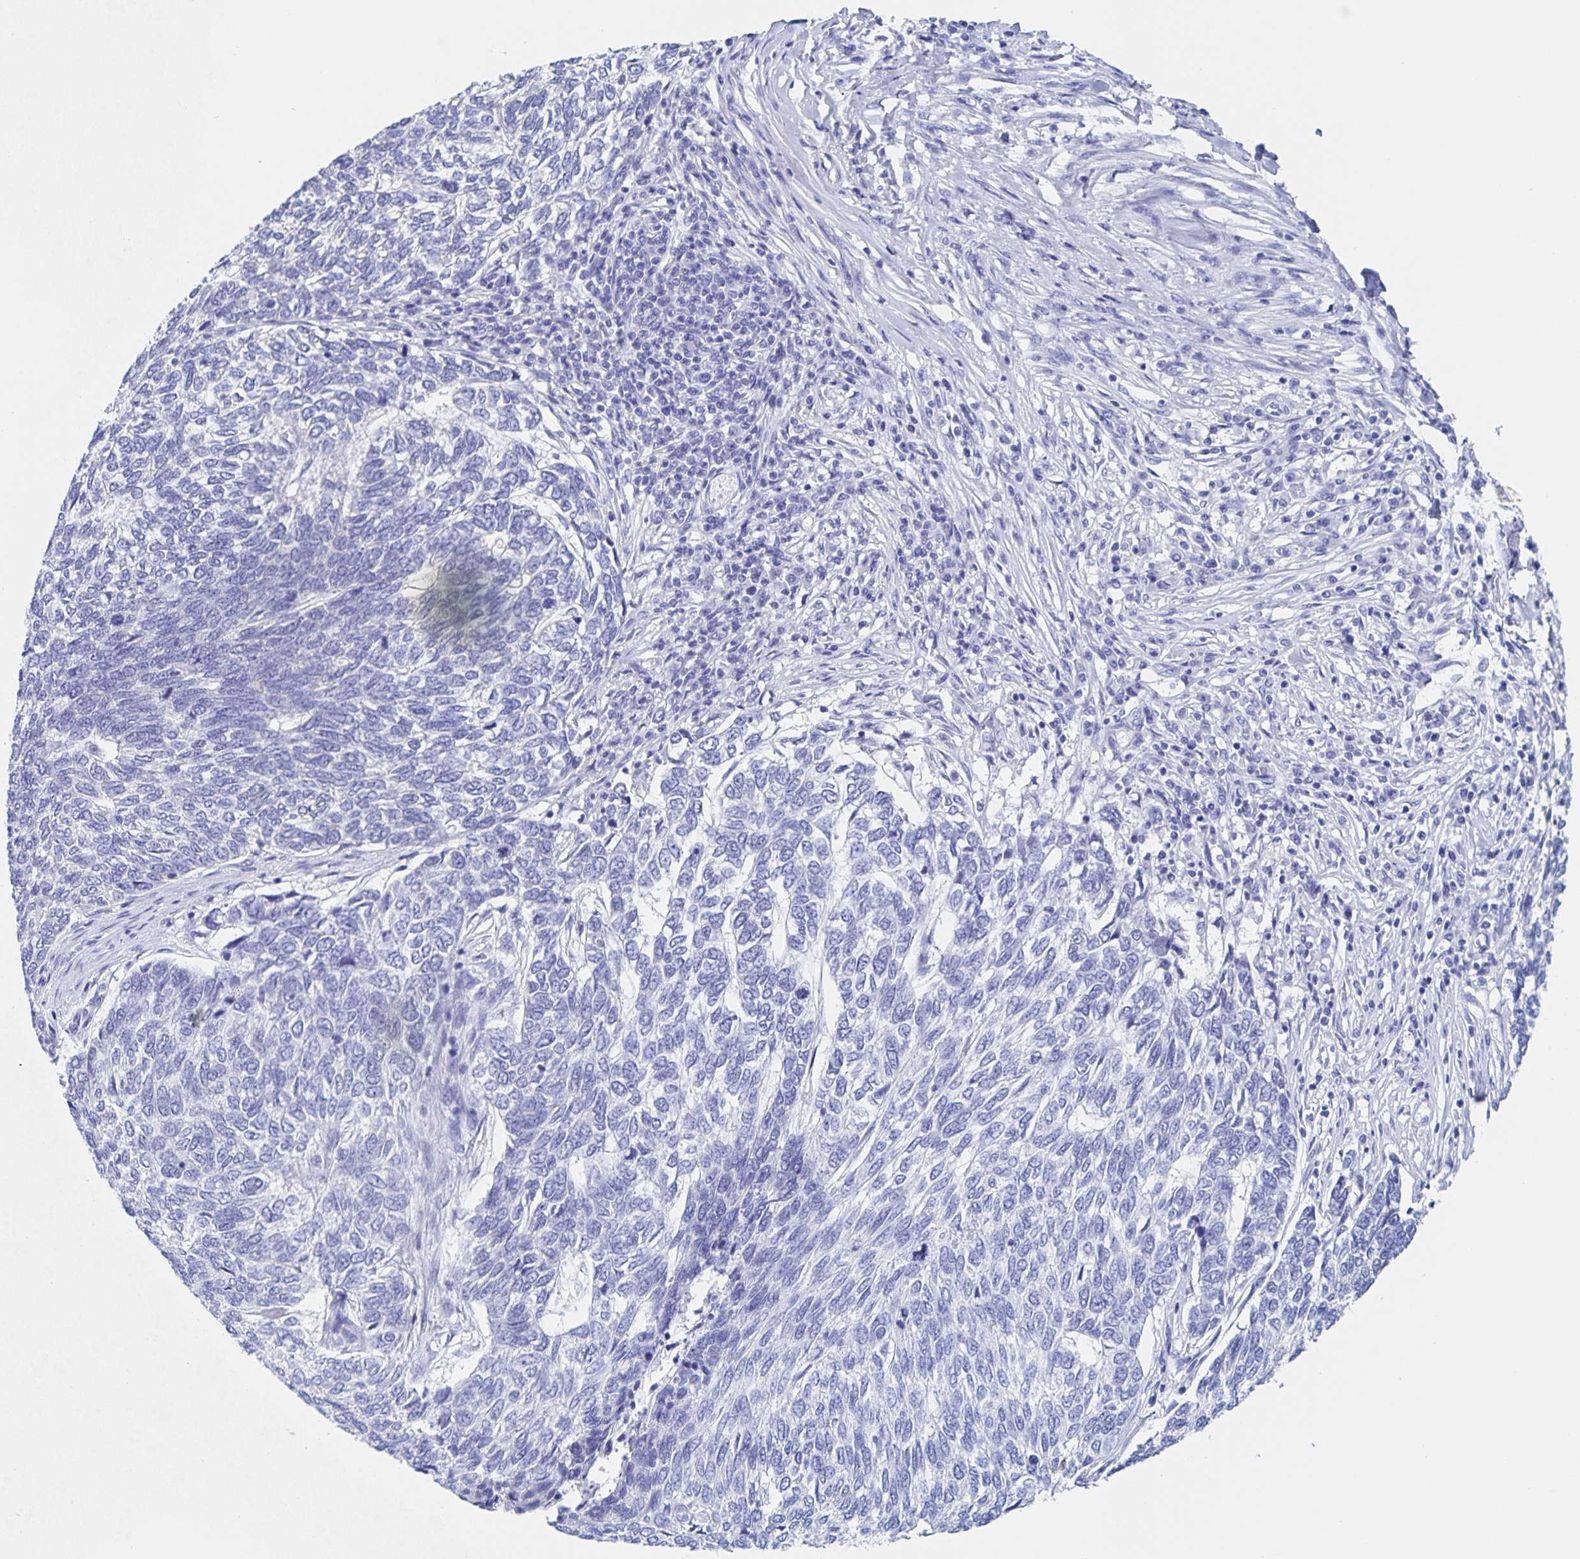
{"staining": {"intensity": "negative", "quantity": "none", "location": "none"}, "tissue": "skin cancer", "cell_type": "Tumor cells", "image_type": "cancer", "snomed": [{"axis": "morphology", "description": "Basal cell carcinoma"}, {"axis": "topography", "description": "Skin"}], "caption": "Immunohistochemistry of skin basal cell carcinoma exhibits no staining in tumor cells.", "gene": "DMBT1", "patient": {"sex": "female", "age": 65}}